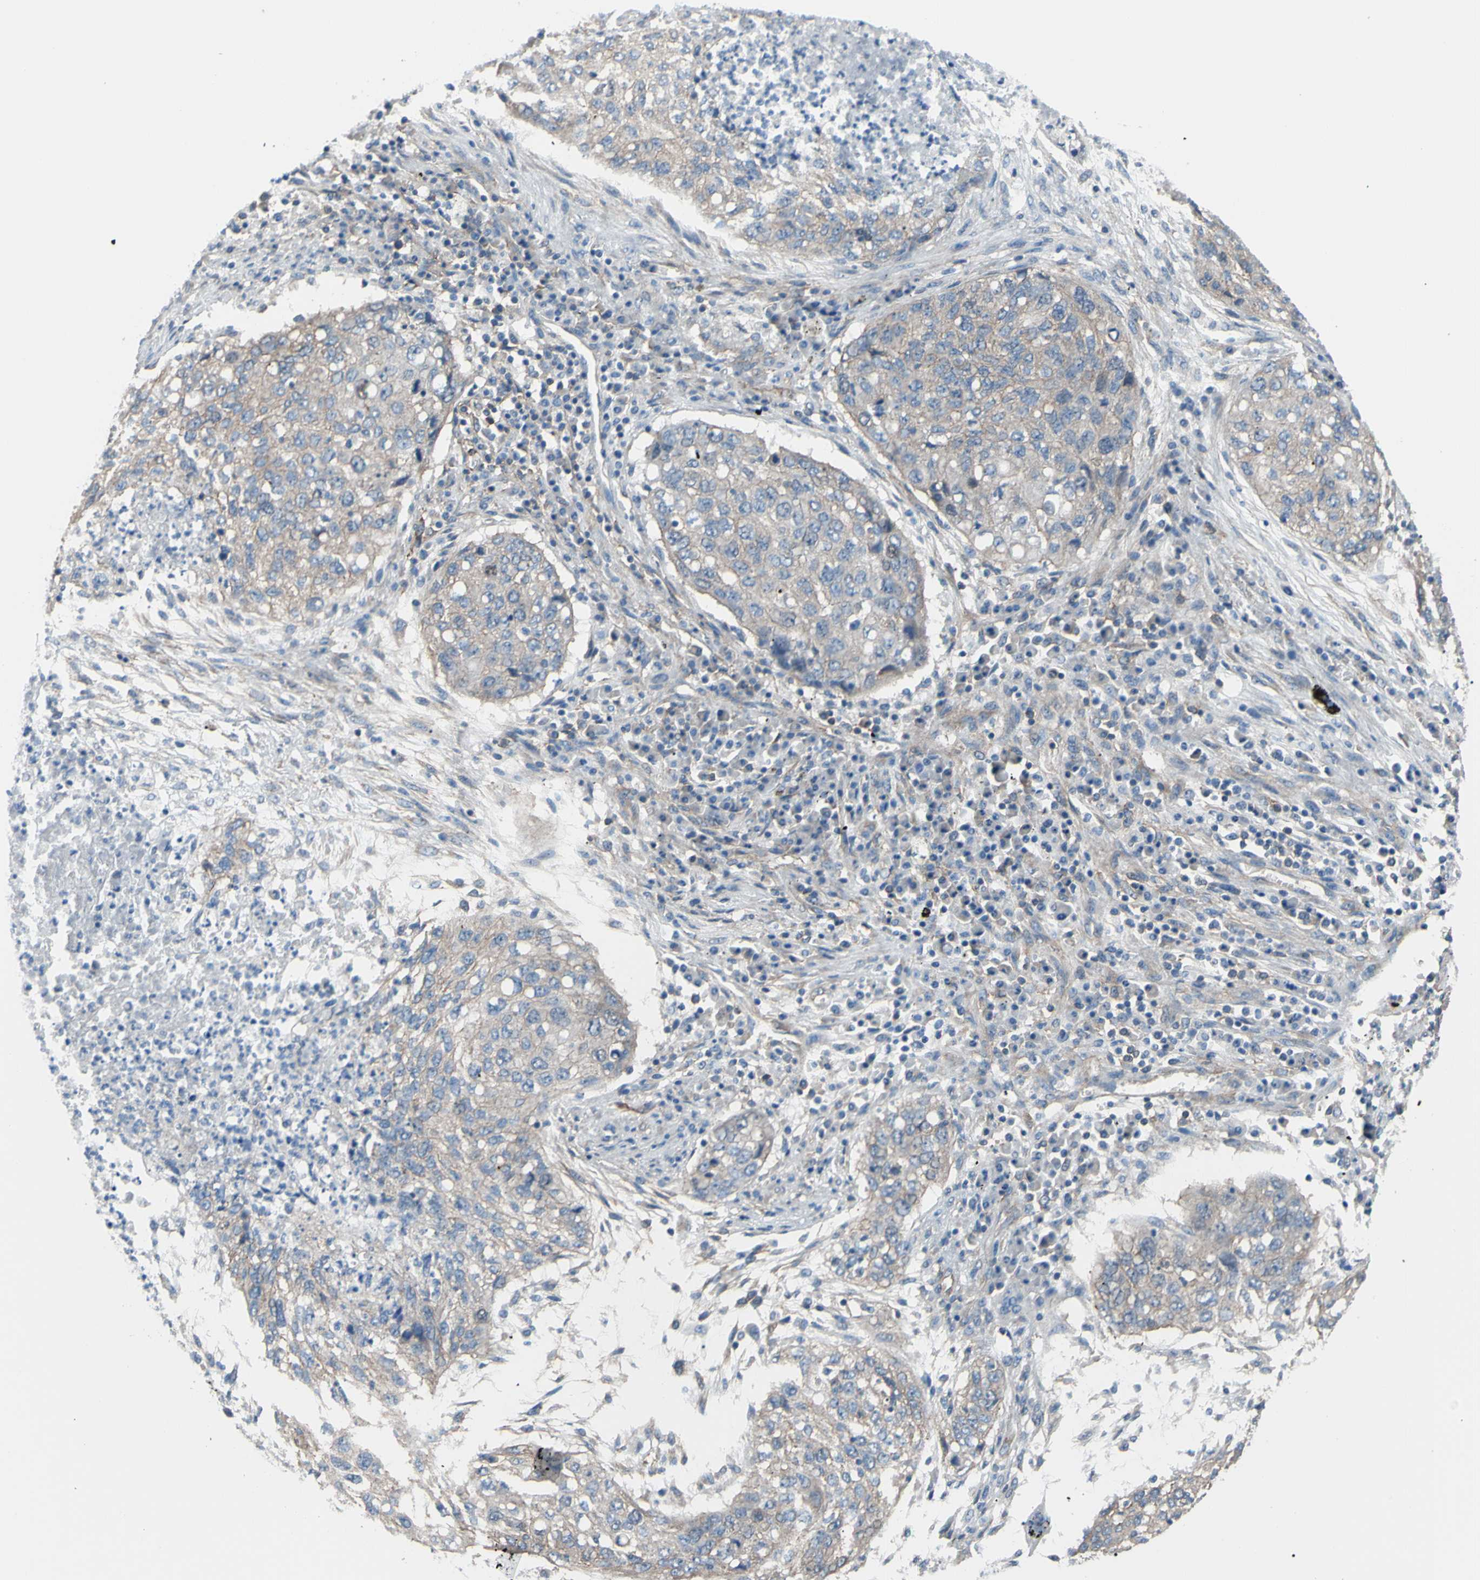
{"staining": {"intensity": "weak", "quantity": ">75%", "location": "cytoplasmic/membranous"}, "tissue": "lung cancer", "cell_type": "Tumor cells", "image_type": "cancer", "snomed": [{"axis": "morphology", "description": "Squamous cell carcinoma, NOS"}, {"axis": "topography", "description": "Lung"}], "caption": "Protein expression analysis of lung squamous cell carcinoma displays weak cytoplasmic/membranous staining in about >75% of tumor cells. (Stains: DAB (3,3'-diaminobenzidine) in brown, nuclei in blue, Microscopy: brightfield microscopy at high magnification).", "gene": "ADD1", "patient": {"sex": "female", "age": 63}}